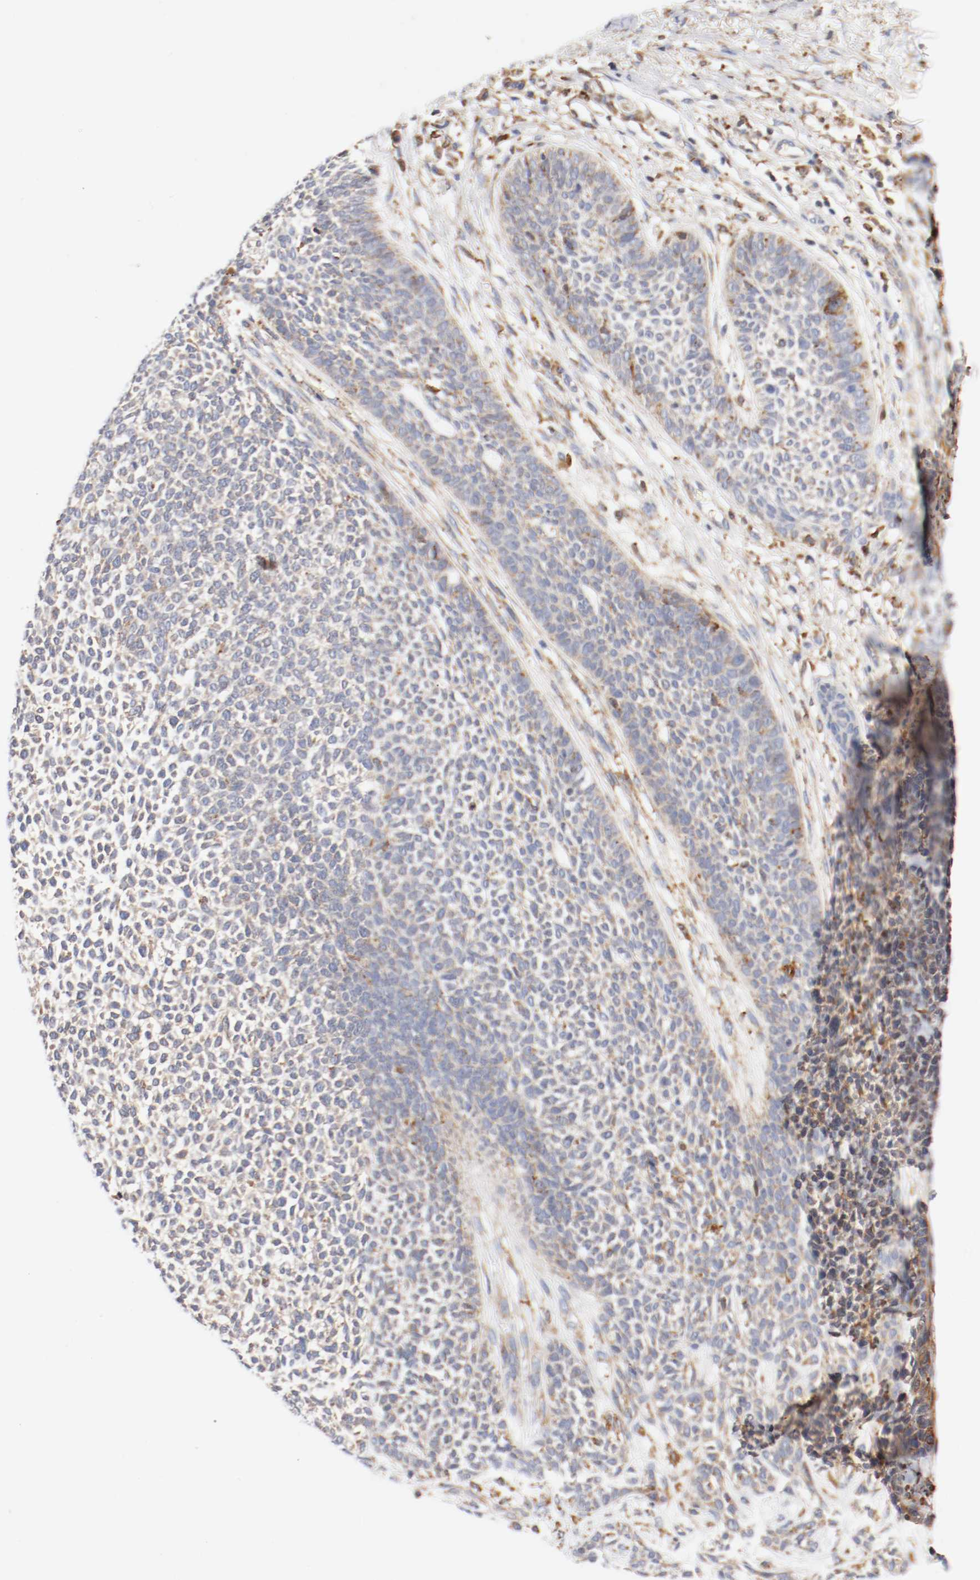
{"staining": {"intensity": "moderate", "quantity": "<25%", "location": "cytoplasmic/membranous"}, "tissue": "skin cancer", "cell_type": "Tumor cells", "image_type": "cancer", "snomed": [{"axis": "morphology", "description": "Basal cell carcinoma"}, {"axis": "topography", "description": "Skin"}], "caption": "Skin cancer was stained to show a protein in brown. There is low levels of moderate cytoplasmic/membranous expression in about <25% of tumor cells.", "gene": "PDPK1", "patient": {"sex": "female", "age": 84}}